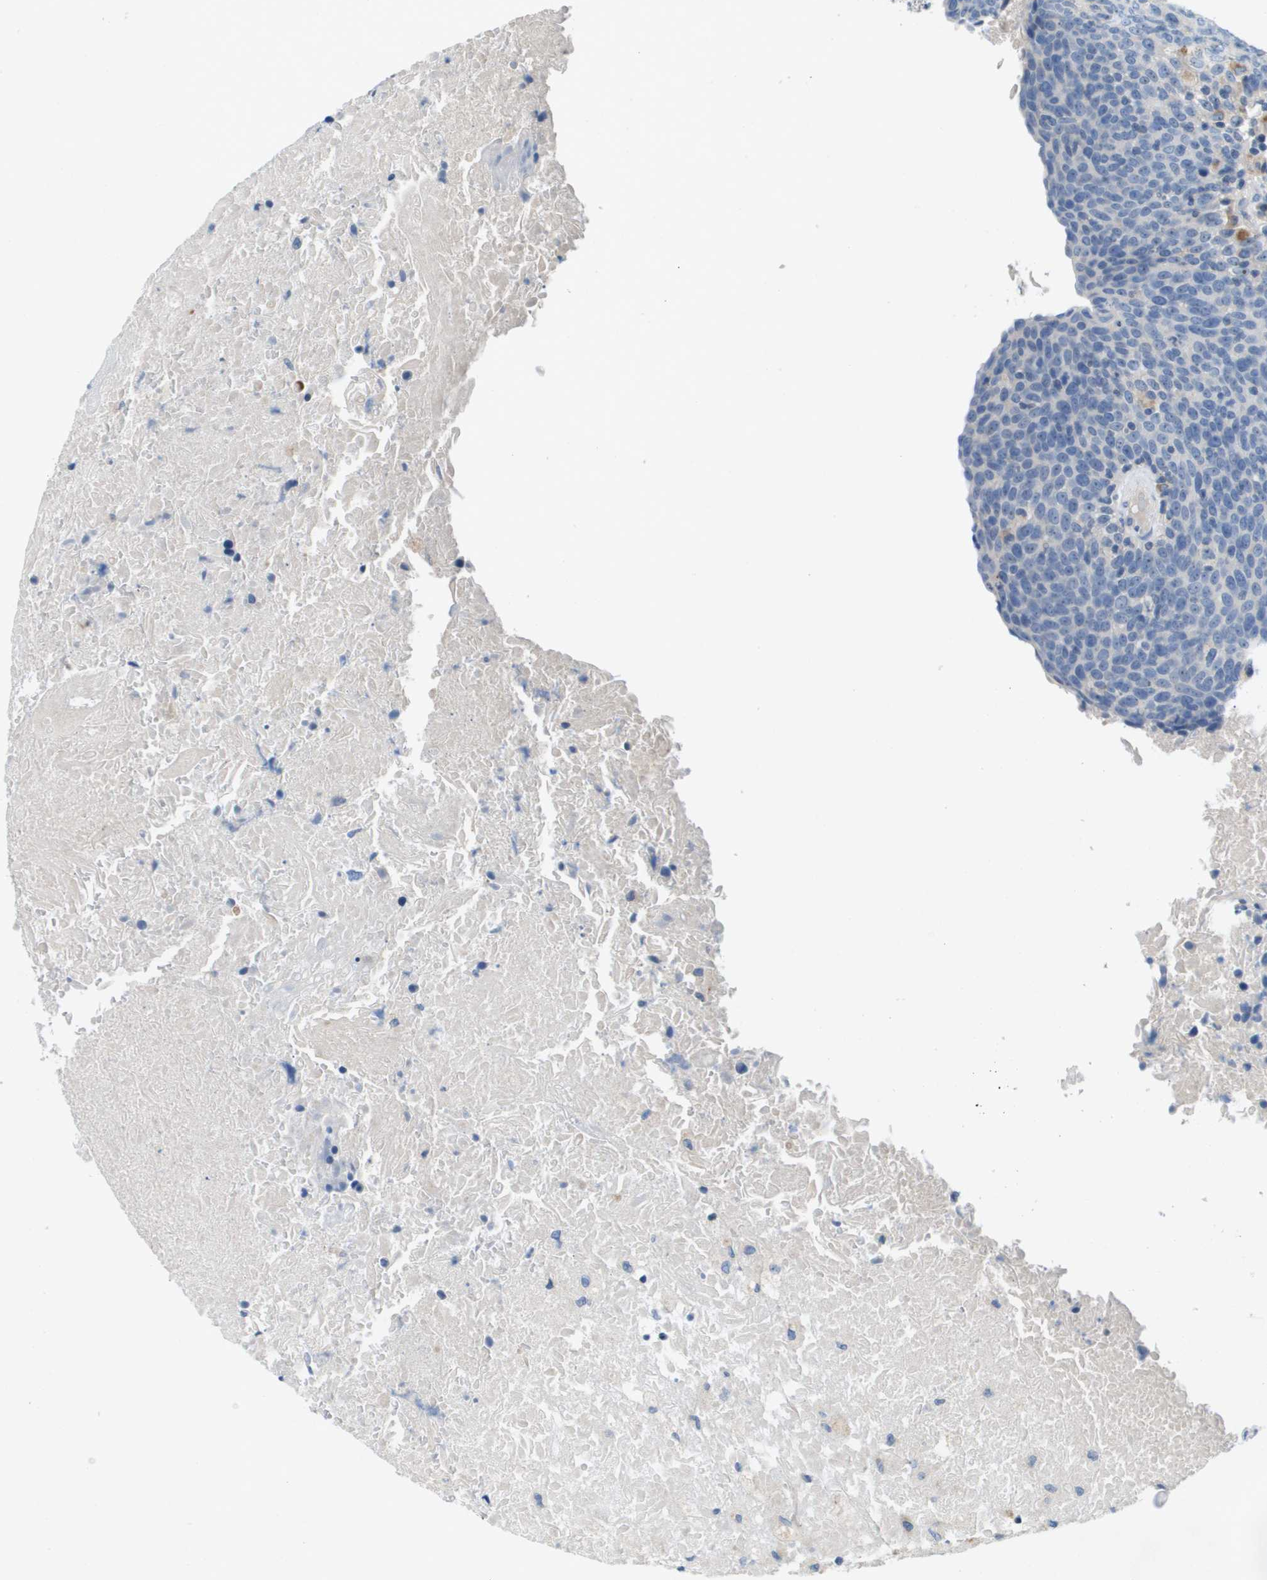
{"staining": {"intensity": "negative", "quantity": "none", "location": "none"}, "tissue": "head and neck cancer", "cell_type": "Tumor cells", "image_type": "cancer", "snomed": [{"axis": "morphology", "description": "Squamous cell carcinoma, NOS"}, {"axis": "morphology", "description": "Squamous cell carcinoma, metastatic, NOS"}, {"axis": "topography", "description": "Lymph node"}, {"axis": "topography", "description": "Head-Neck"}], "caption": "Immunohistochemical staining of human head and neck squamous cell carcinoma shows no significant staining in tumor cells.", "gene": "B3GNT5", "patient": {"sex": "male", "age": 62}}